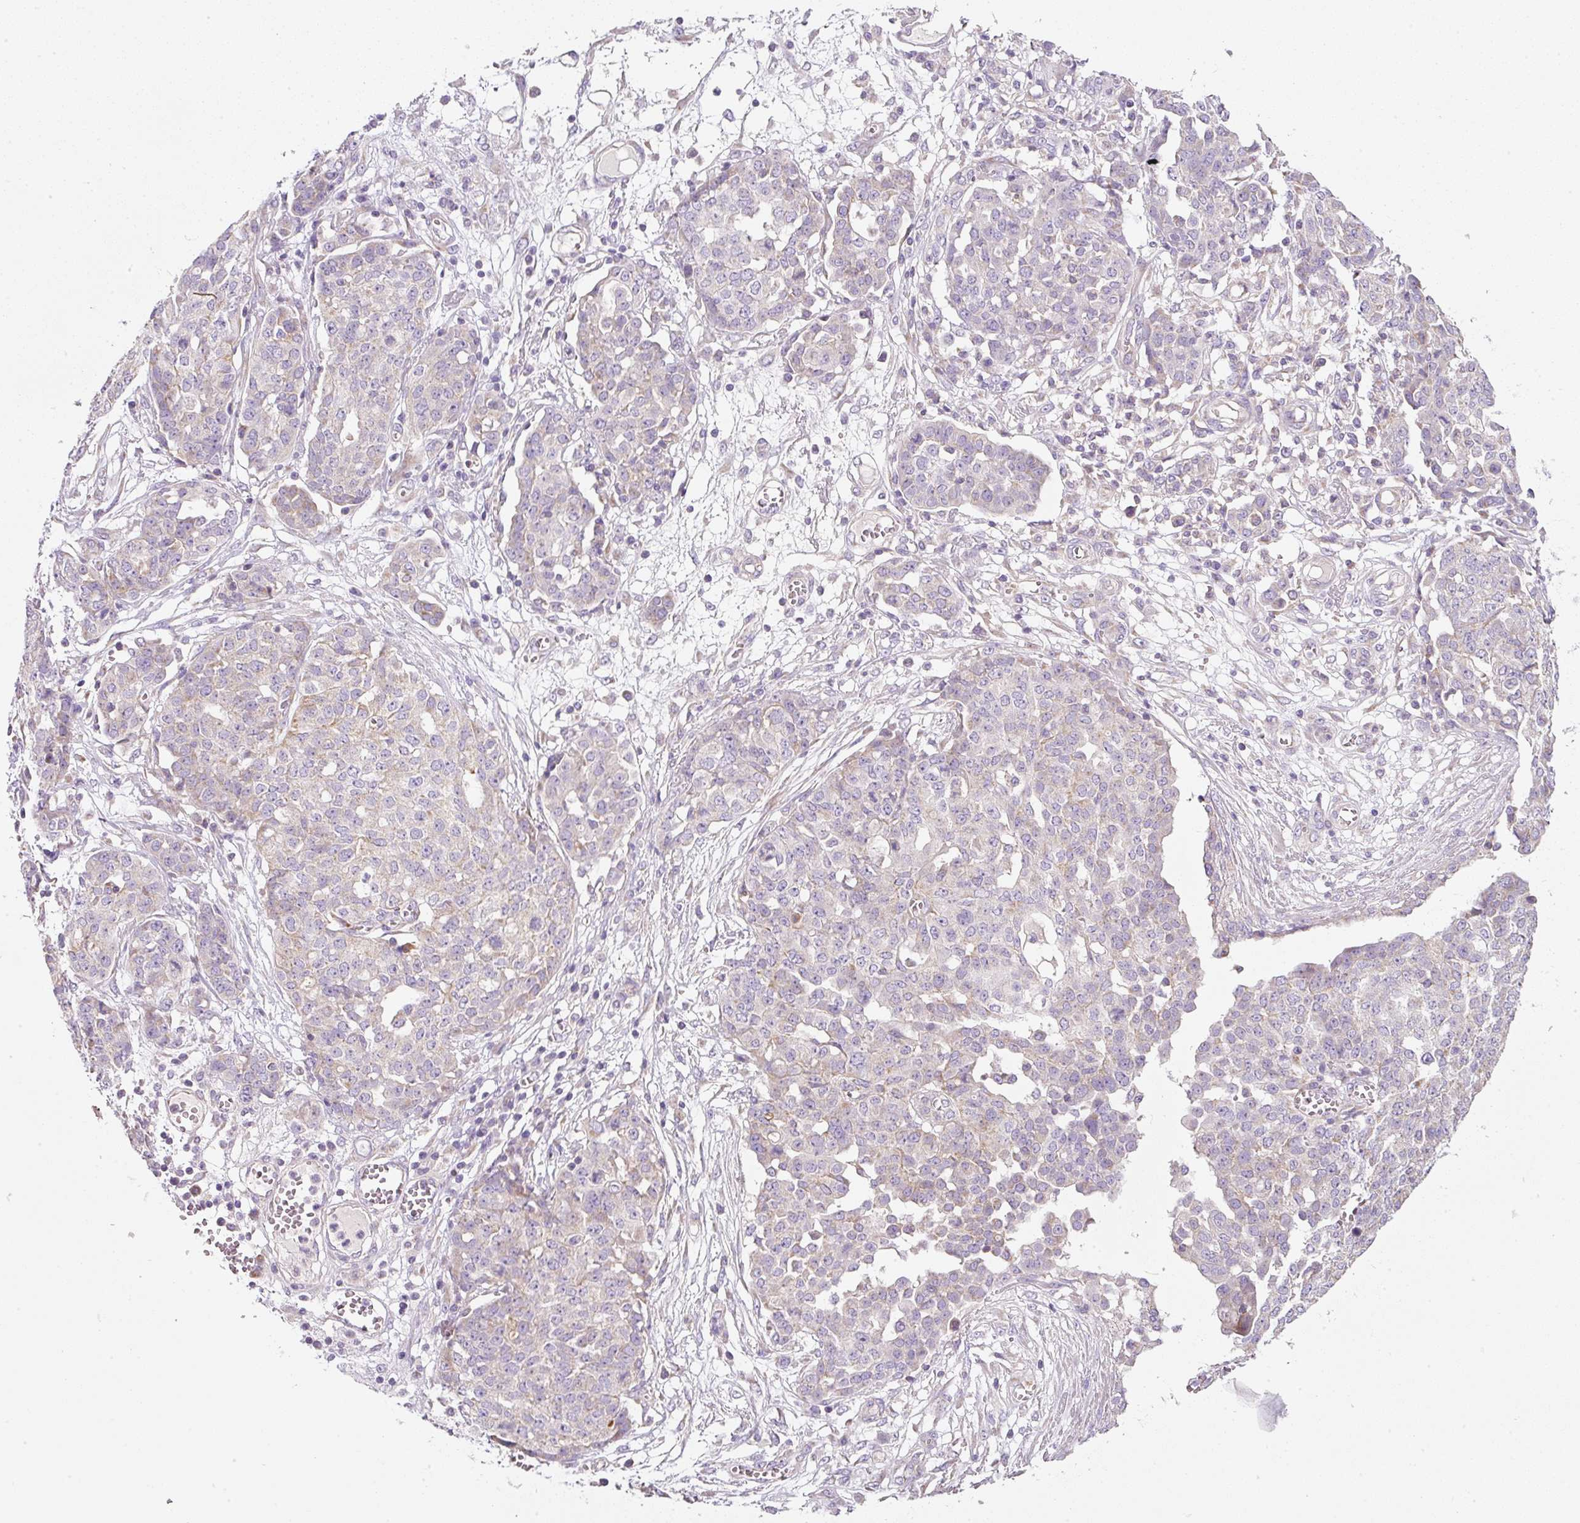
{"staining": {"intensity": "weak", "quantity": "<25%", "location": "cytoplasmic/membranous"}, "tissue": "ovarian cancer", "cell_type": "Tumor cells", "image_type": "cancer", "snomed": [{"axis": "morphology", "description": "Cystadenocarcinoma, serous, NOS"}, {"axis": "topography", "description": "Soft tissue"}, {"axis": "topography", "description": "Ovary"}], "caption": "Tumor cells show no significant protein positivity in ovarian serous cystadenocarcinoma. The staining is performed using DAB (3,3'-diaminobenzidine) brown chromogen with nuclei counter-stained in using hematoxylin.", "gene": "NDUFA1", "patient": {"sex": "female", "age": 57}}